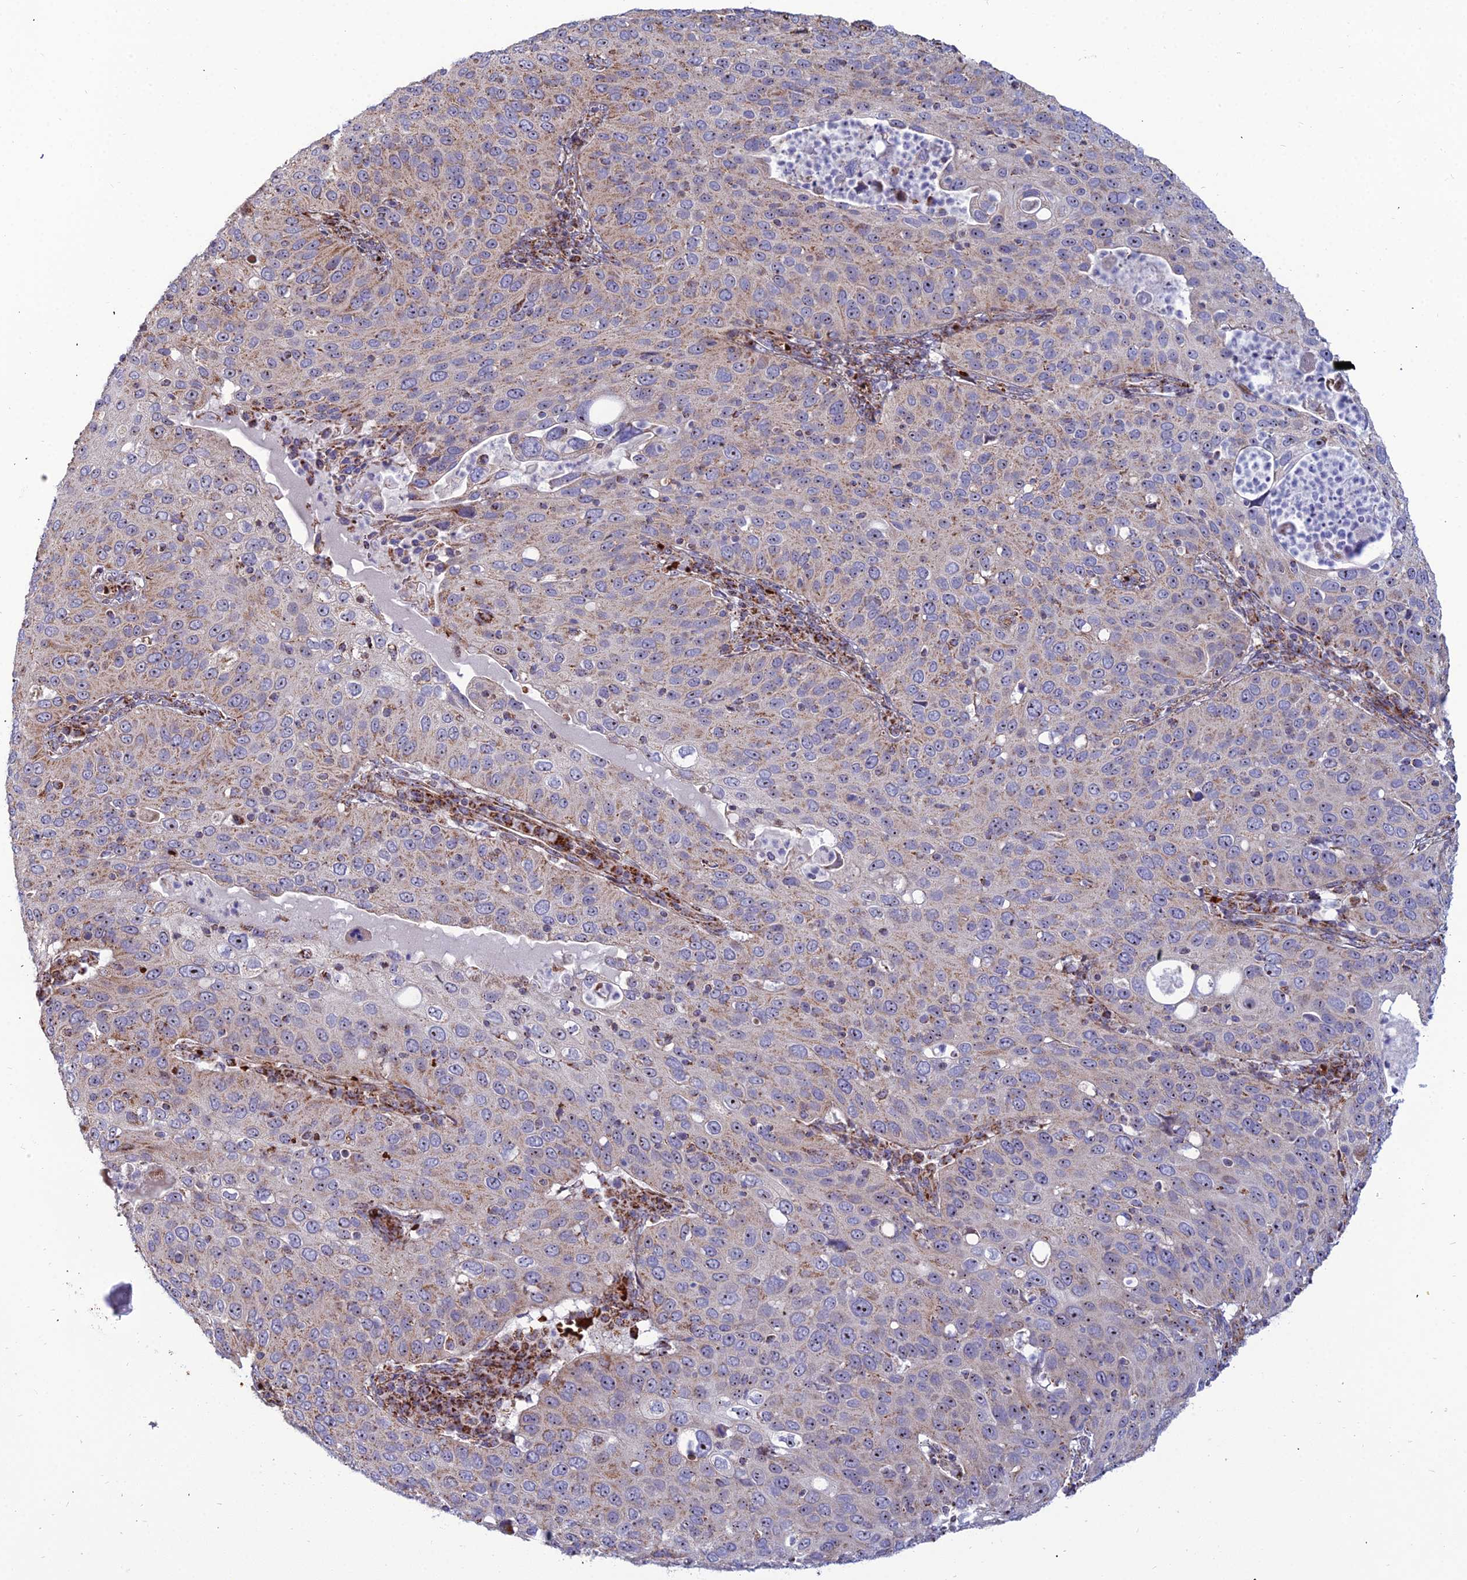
{"staining": {"intensity": "weak", "quantity": ">75%", "location": "cytoplasmic/membranous"}, "tissue": "cervical cancer", "cell_type": "Tumor cells", "image_type": "cancer", "snomed": [{"axis": "morphology", "description": "Squamous cell carcinoma, NOS"}, {"axis": "topography", "description": "Cervix"}], "caption": "Cervical cancer (squamous cell carcinoma) was stained to show a protein in brown. There is low levels of weak cytoplasmic/membranous positivity in about >75% of tumor cells.", "gene": "SLC35F4", "patient": {"sex": "female", "age": 36}}